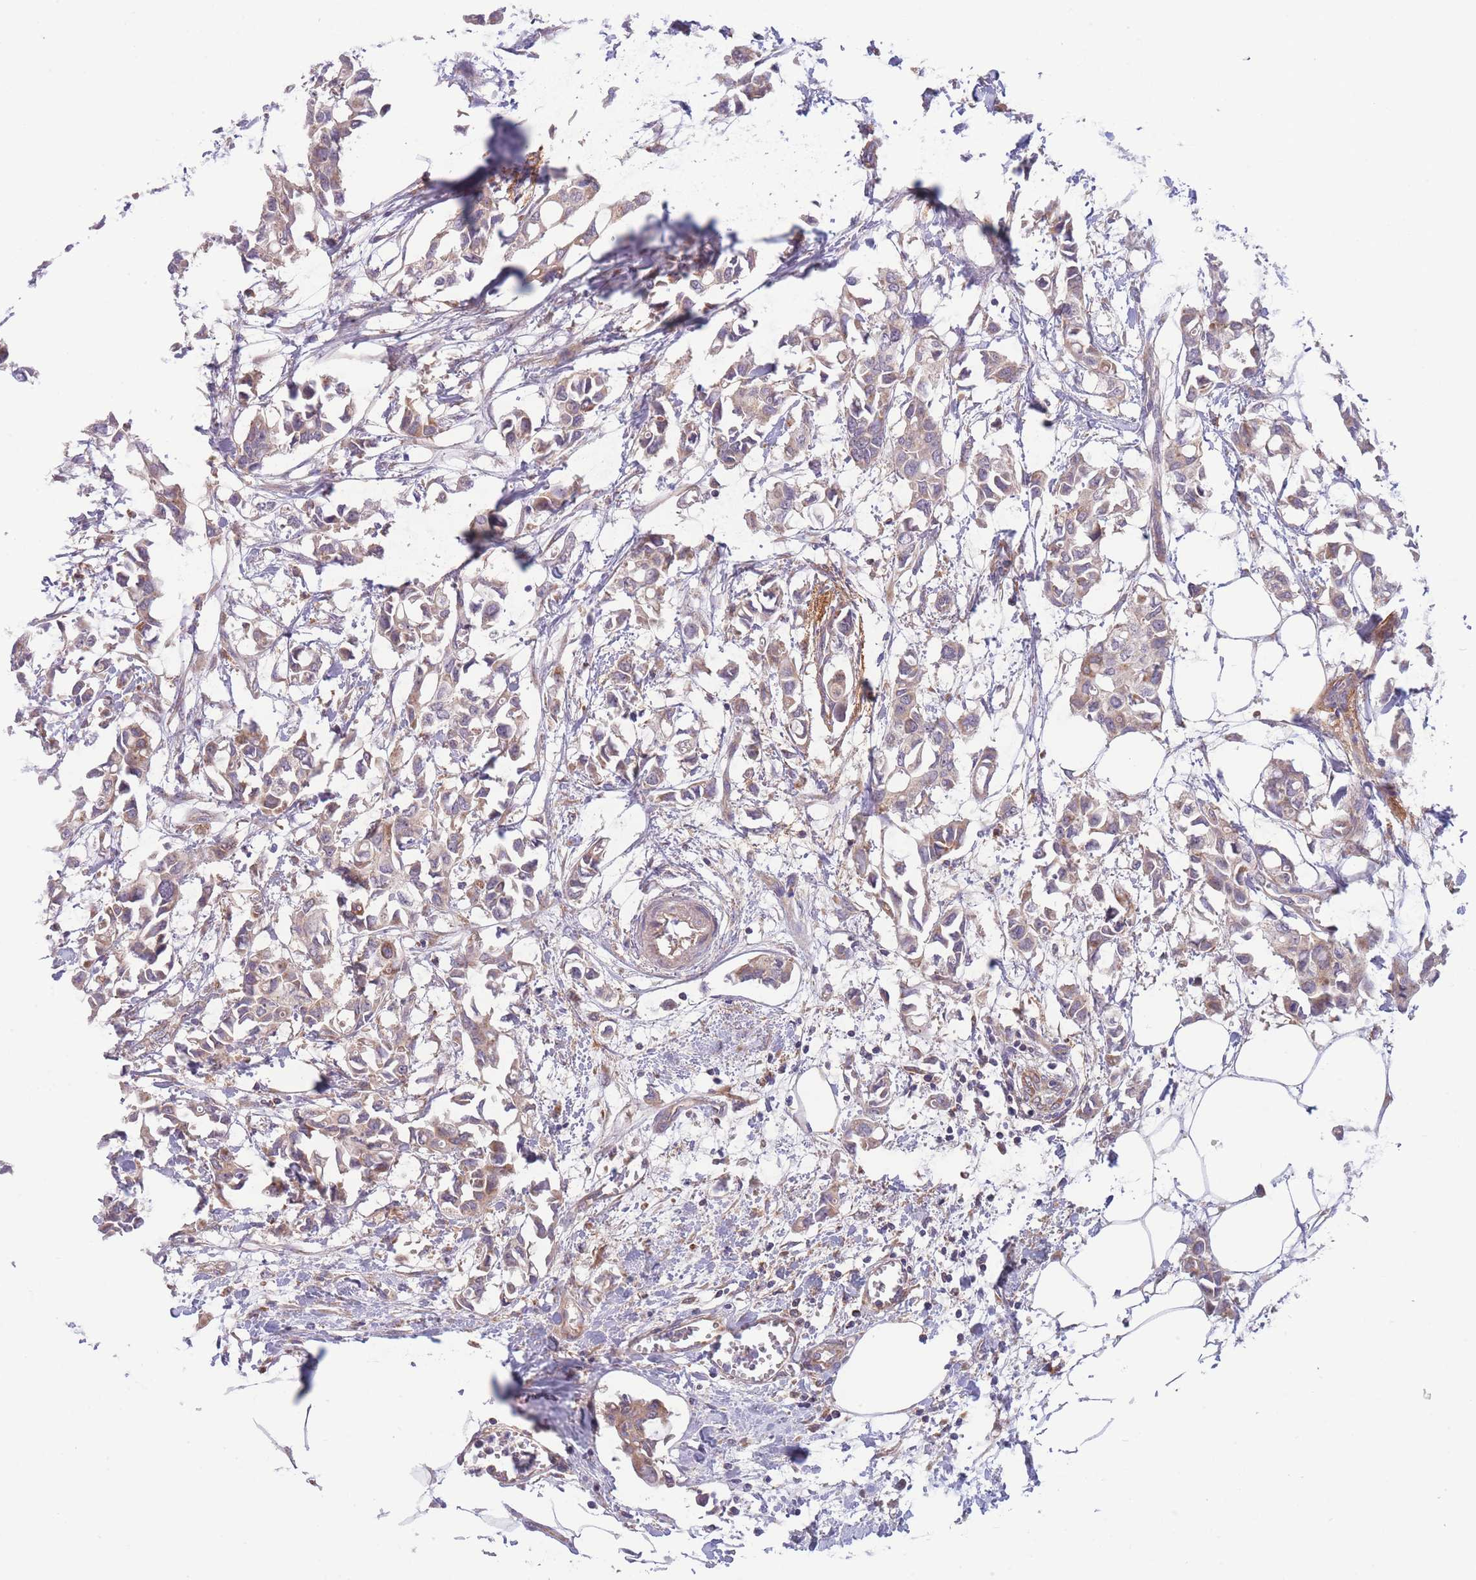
{"staining": {"intensity": "moderate", "quantity": "<25%", "location": "cytoplasmic/membranous"}, "tissue": "breast cancer", "cell_type": "Tumor cells", "image_type": "cancer", "snomed": [{"axis": "morphology", "description": "Duct carcinoma"}, {"axis": "topography", "description": "Breast"}], "caption": "About <25% of tumor cells in human breast invasive ductal carcinoma show moderate cytoplasmic/membranous protein staining as visualized by brown immunohistochemical staining.", "gene": "SLC25A42", "patient": {"sex": "female", "age": 41}}